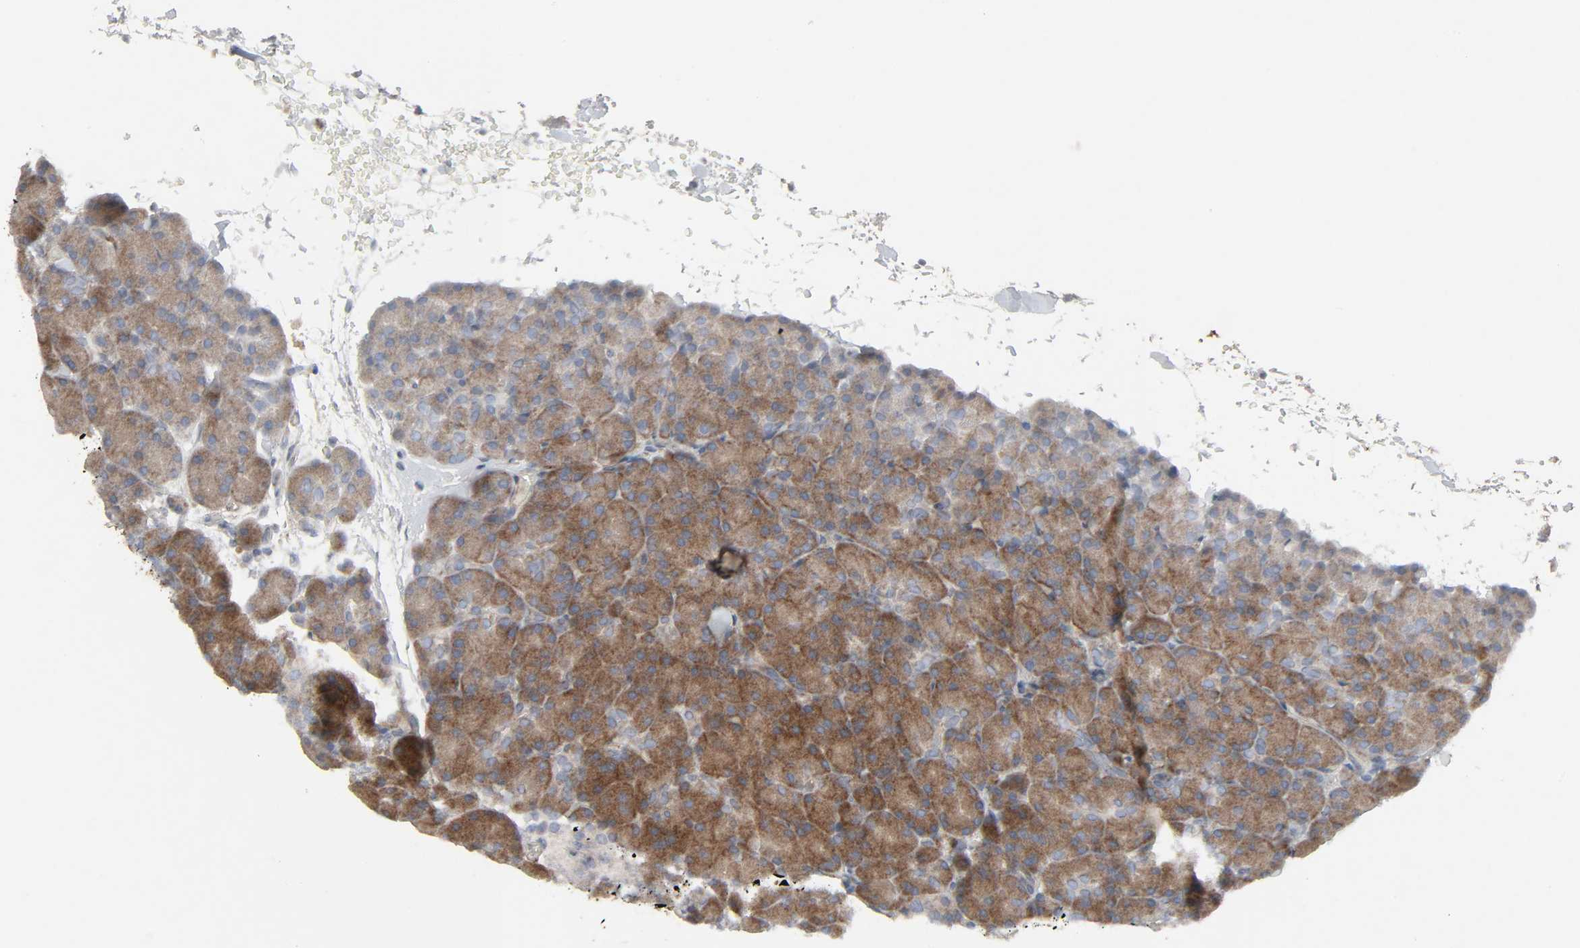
{"staining": {"intensity": "moderate", "quantity": ">75%", "location": "cytoplasmic/membranous"}, "tissue": "pancreas", "cell_type": "Exocrine glandular cells", "image_type": "normal", "snomed": [{"axis": "morphology", "description": "Normal tissue, NOS"}, {"axis": "topography", "description": "Pancreas"}], "caption": "This photomicrograph shows unremarkable pancreas stained with immunohistochemistry (IHC) to label a protein in brown. The cytoplasmic/membranous of exocrine glandular cells show moderate positivity for the protein. Nuclei are counter-stained blue.", "gene": "ADCY4", "patient": {"sex": "female", "age": 43}}